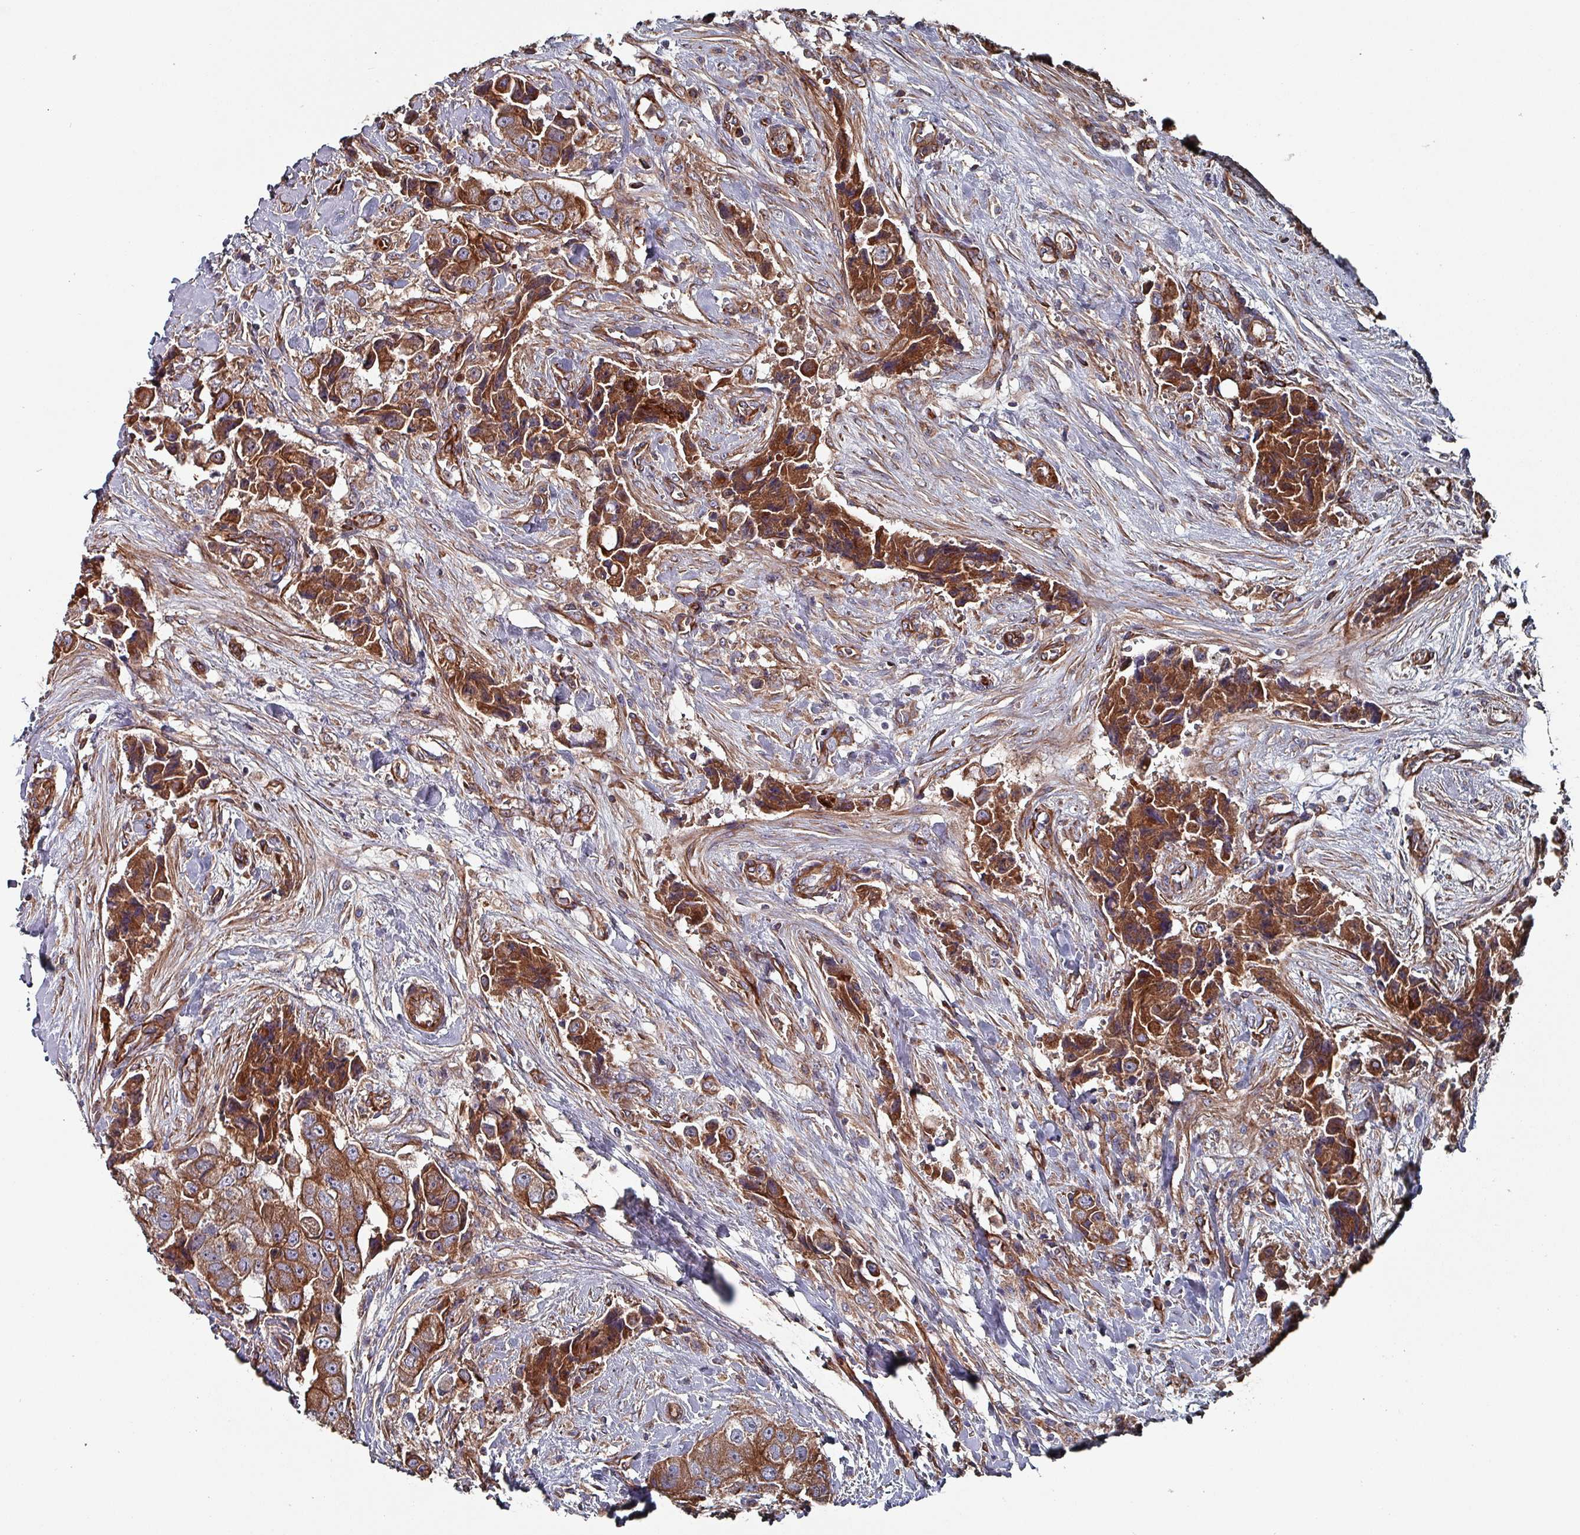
{"staining": {"intensity": "strong", "quantity": ">75%", "location": "cytoplasmic/membranous"}, "tissue": "breast cancer", "cell_type": "Tumor cells", "image_type": "cancer", "snomed": [{"axis": "morphology", "description": "Normal tissue, NOS"}, {"axis": "morphology", "description": "Duct carcinoma"}, {"axis": "topography", "description": "Breast"}], "caption": "This is an image of IHC staining of invasive ductal carcinoma (breast), which shows strong positivity in the cytoplasmic/membranous of tumor cells.", "gene": "ANO10", "patient": {"sex": "female", "age": 62}}